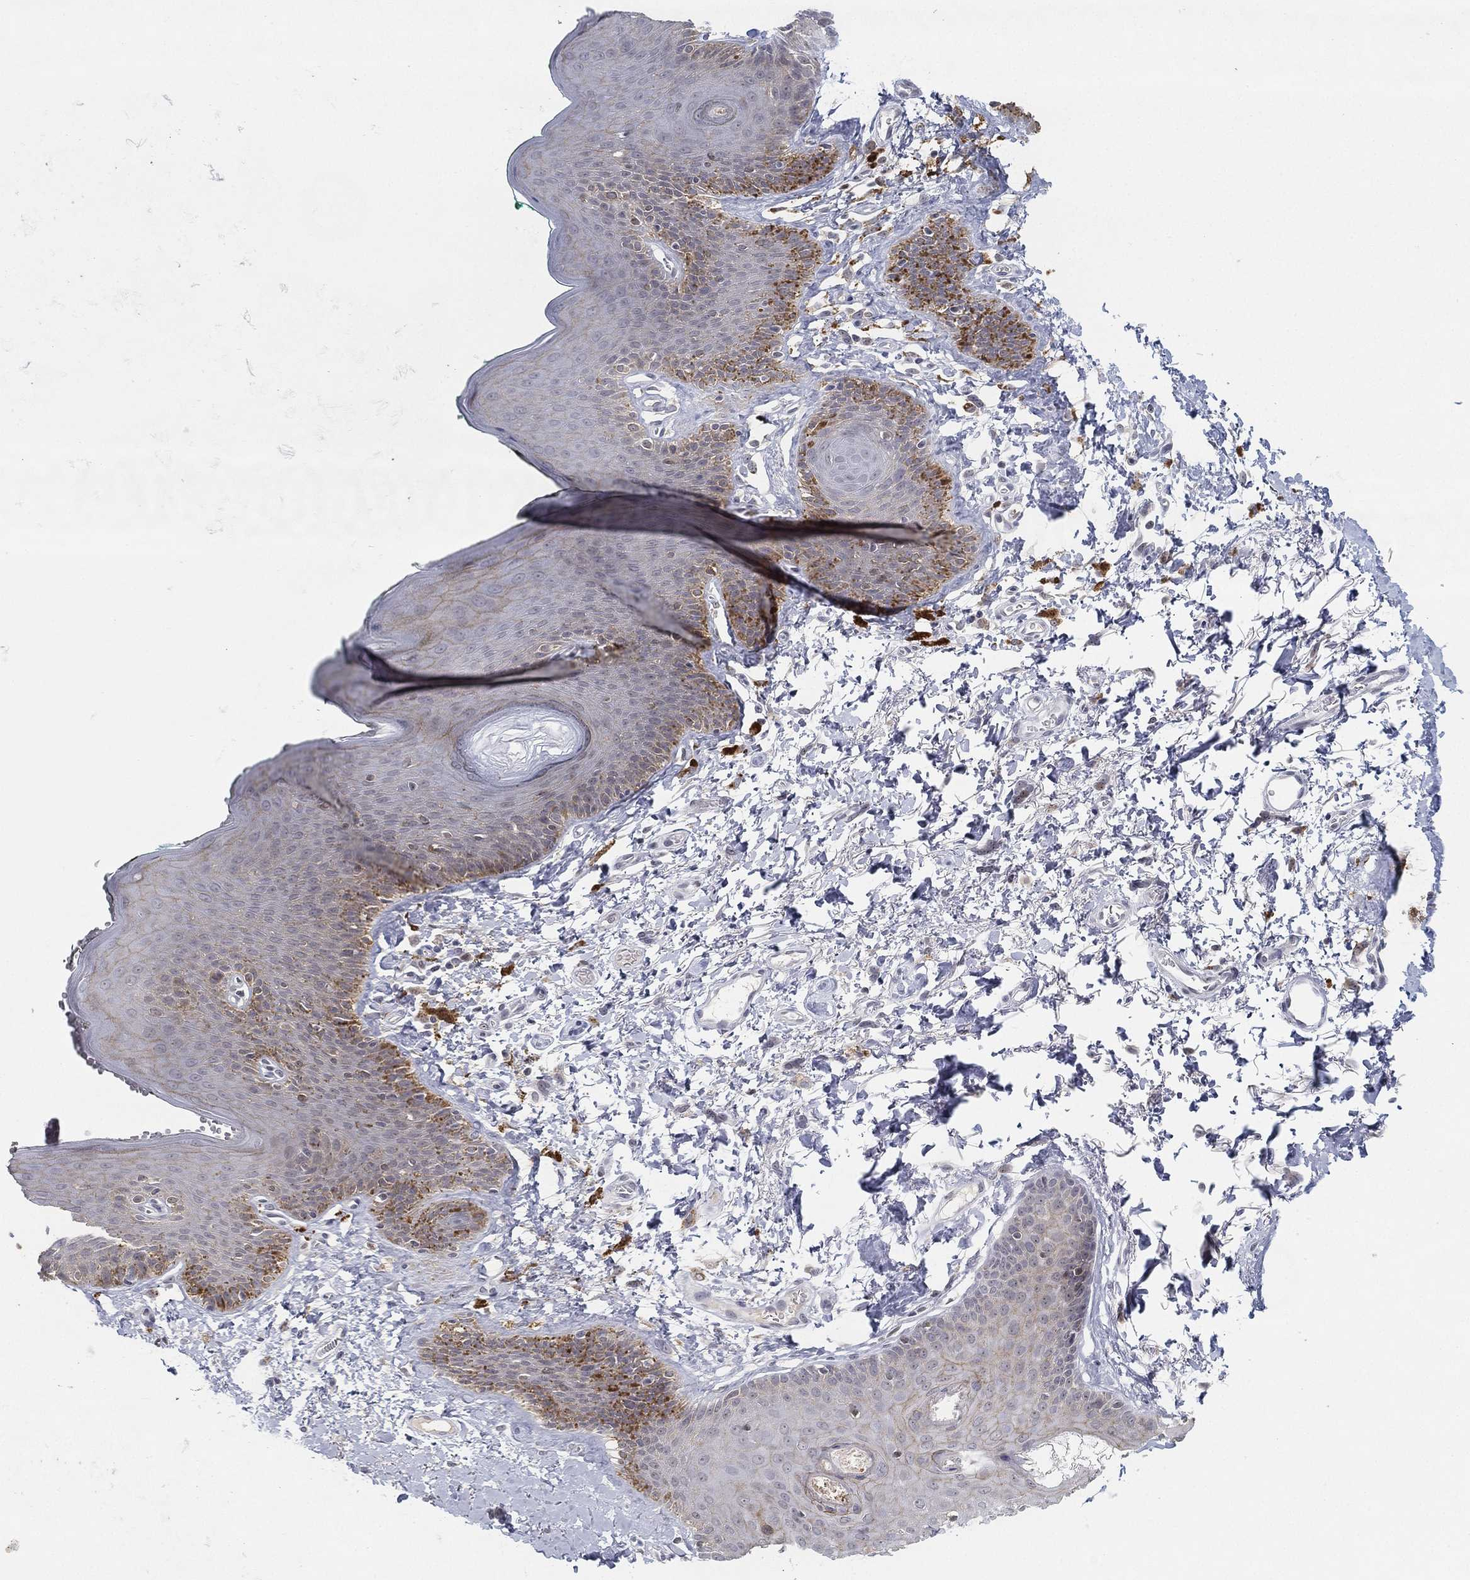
{"staining": {"intensity": "negative", "quantity": "none", "location": "none"}, "tissue": "vagina", "cell_type": "Squamous epithelial cells", "image_type": "normal", "snomed": [{"axis": "morphology", "description": "Normal tissue, NOS"}, {"axis": "topography", "description": "Vagina"}], "caption": "Squamous epithelial cells are negative for protein expression in normal human vagina. (Brightfield microscopy of DAB (3,3'-diaminobenzidine) immunohistochemistry at high magnification).", "gene": "MS4A8", "patient": {"sex": "female", "age": 66}}